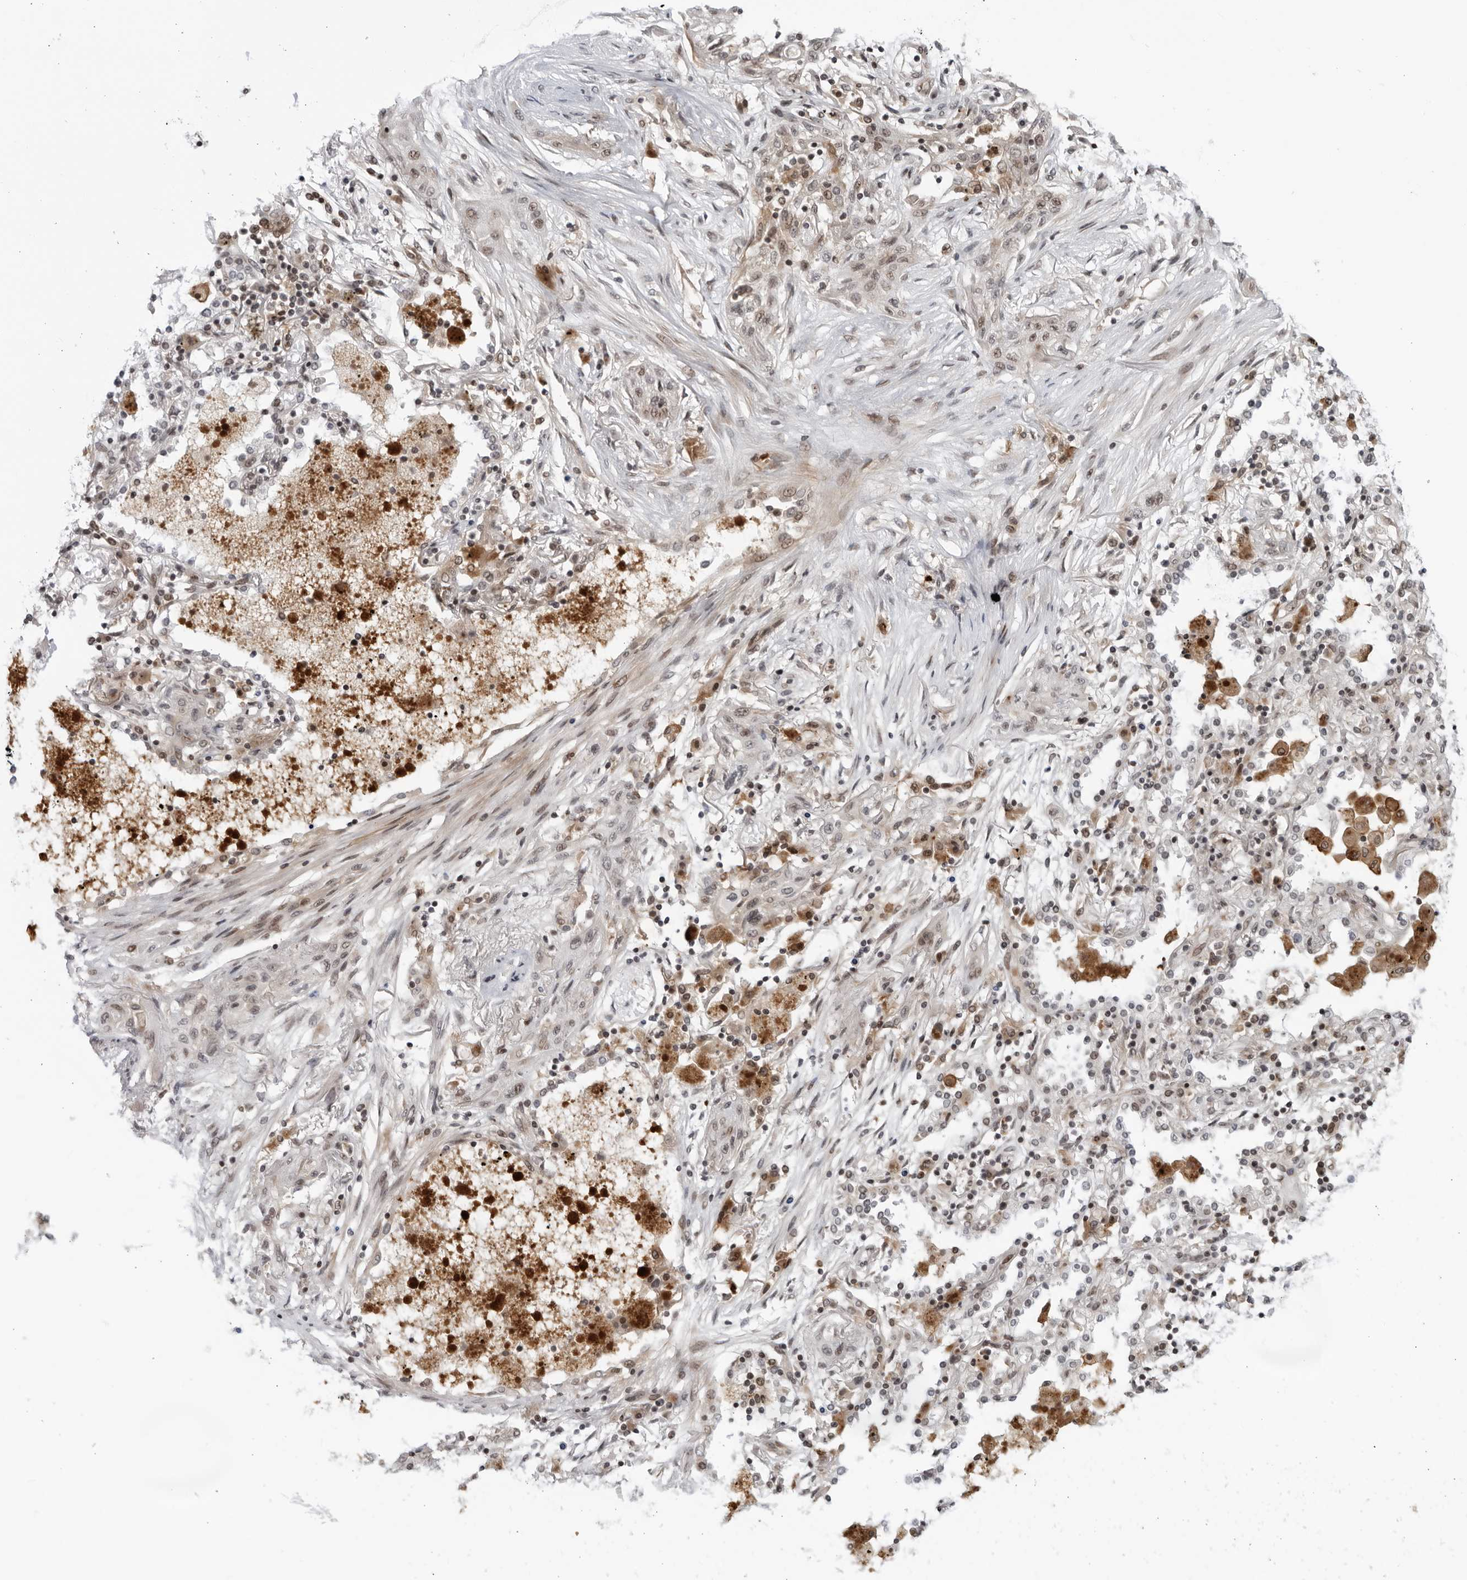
{"staining": {"intensity": "negative", "quantity": "none", "location": "none"}, "tissue": "lung cancer", "cell_type": "Tumor cells", "image_type": "cancer", "snomed": [{"axis": "morphology", "description": "Squamous cell carcinoma, NOS"}, {"axis": "topography", "description": "Lung"}], "caption": "Immunohistochemistry (IHC) micrograph of neoplastic tissue: lung cancer stained with DAB (3,3'-diaminobenzidine) demonstrates no significant protein expression in tumor cells.", "gene": "DTL", "patient": {"sex": "female", "age": 47}}